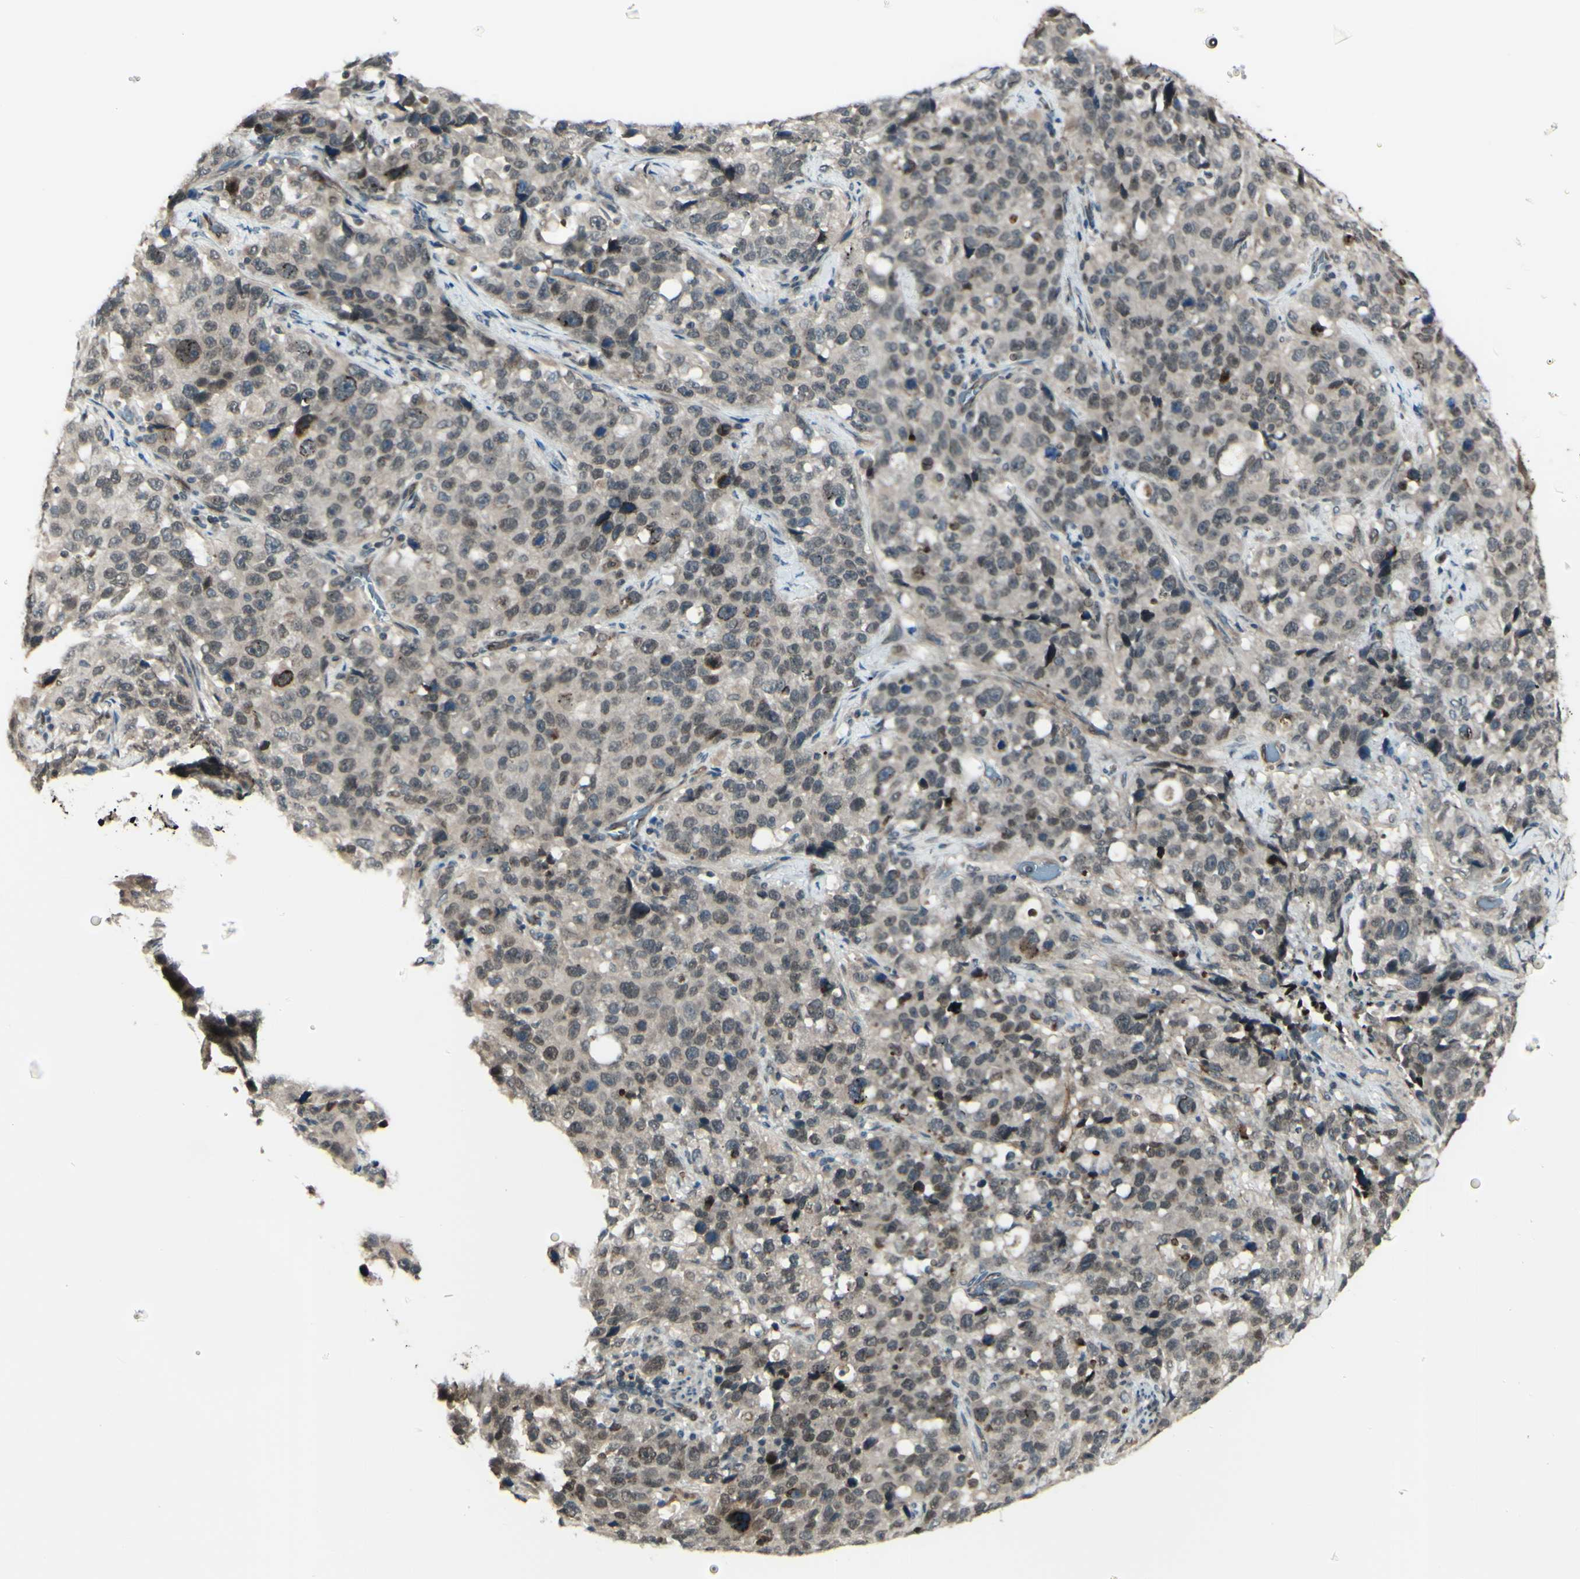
{"staining": {"intensity": "weak", "quantity": "<25%", "location": "cytoplasmic/membranous,nuclear"}, "tissue": "stomach cancer", "cell_type": "Tumor cells", "image_type": "cancer", "snomed": [{"axis": "morphology", "description": "Normal tissue, NOS"}, {"axis": "morphology", "description": "Adenocarcinoma, NOS"}, {"axis": "topography", "description": "Stomach"}], "caption": "Immunohistochemistry image of neoplastic tissue: adenocarcinoma (stomach) stained with DAB (3,3'-diaminobenzidine) reveals no significant protein expression in tumor cells.", "gene": "MLF2", "patient": {"sex": "male", "age": 48}}